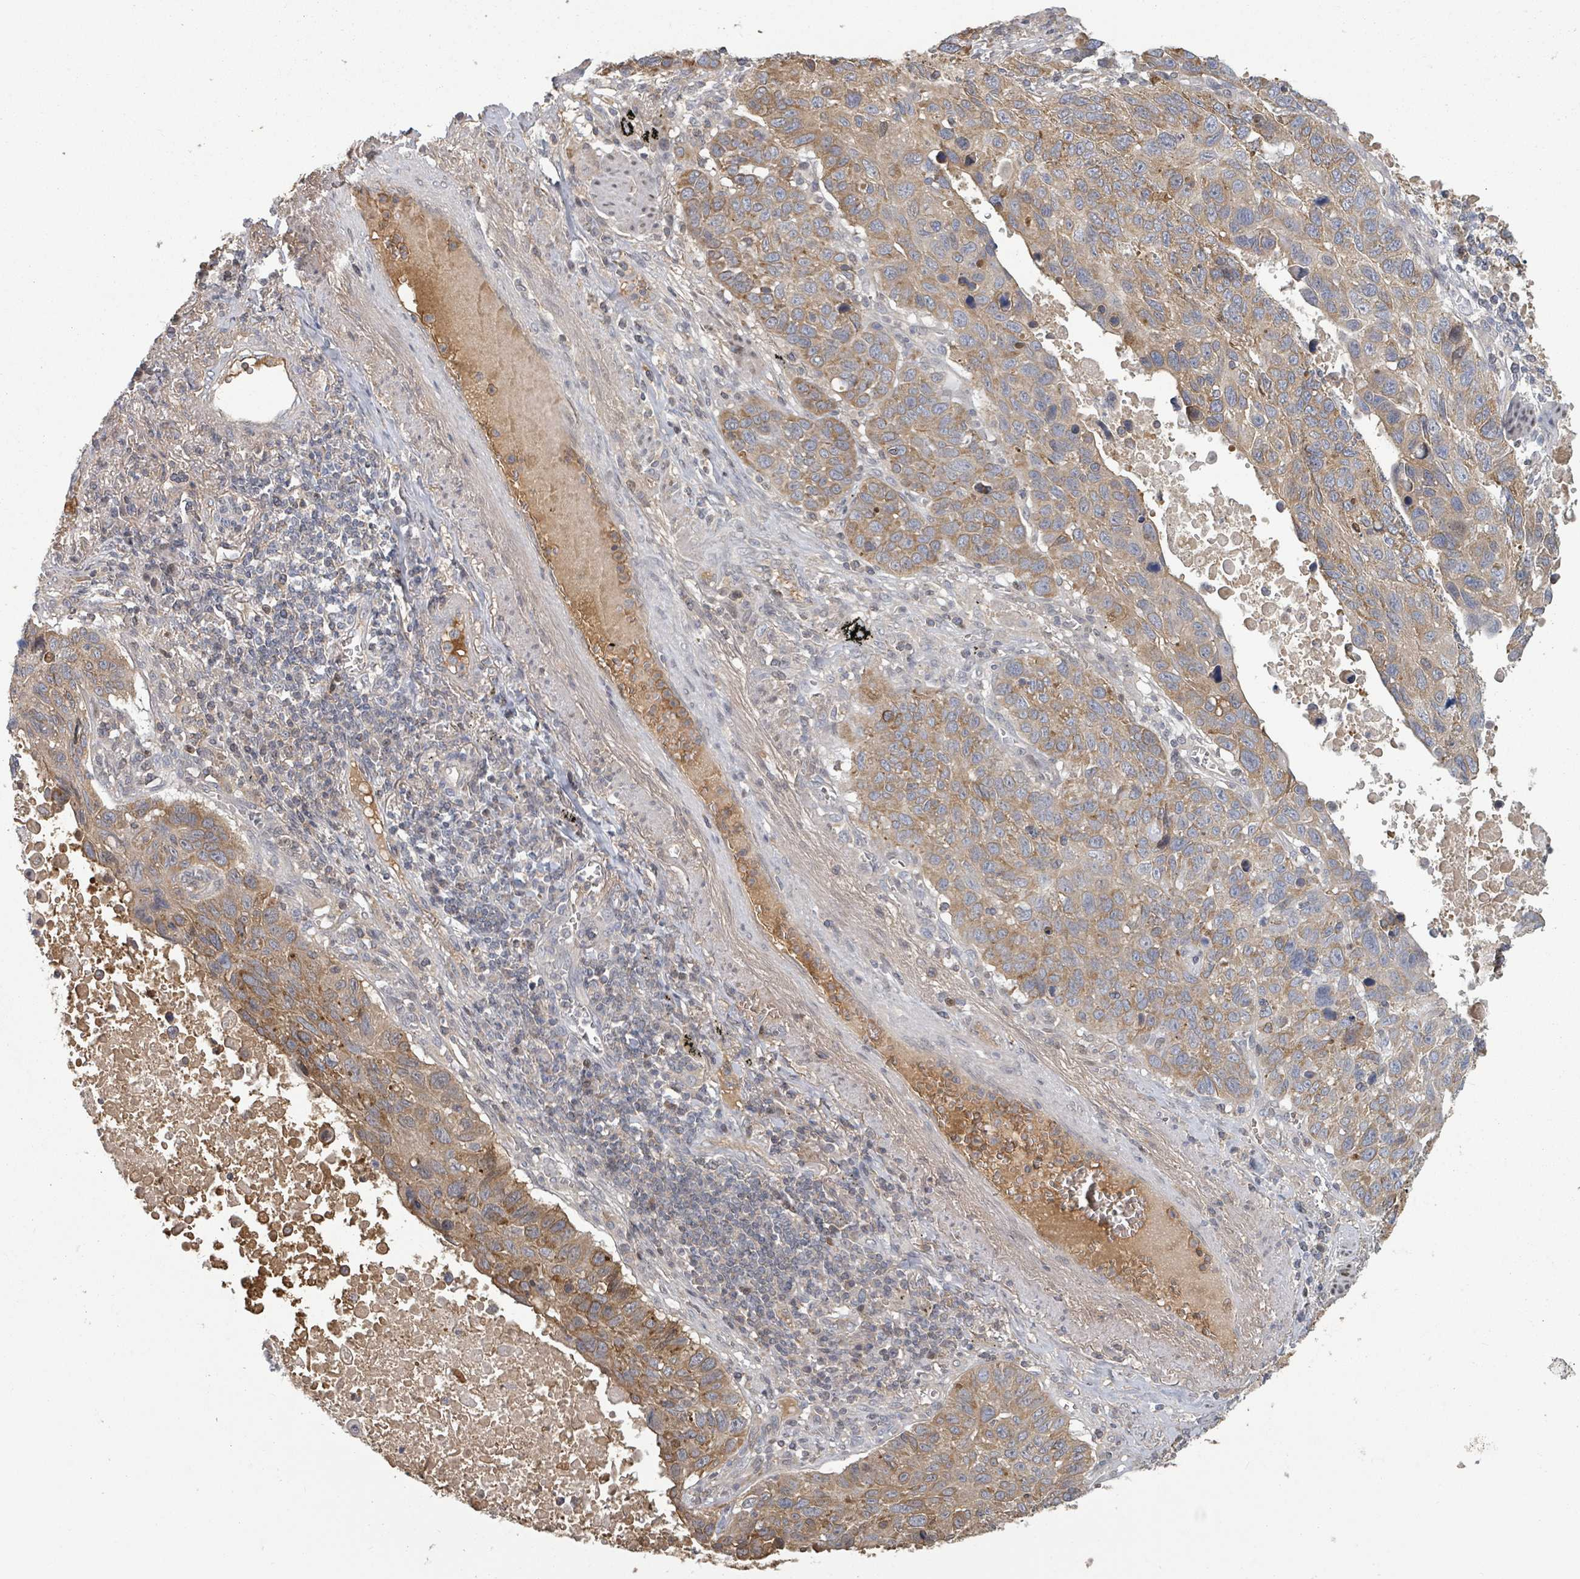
{"staining": {"intensity": "moderate", "quantity": ">75%", "location": "cytoplasmic/membranous"}, "tissue": "lung cancer", "cell_type": "Tumor cells", "image_type": "cancer", "snomed": [{"axis": "morphology", "description": "Squamous cell carcinoma, NOS"}, {"axis": "topography", "description": "Lung"}], "caption": "Protein expression analysis of lung cancer (squamous cell carcinoma) demonstrates moderate cytoplasmic/membranous positivity in about >75% of tumor cells. Immunohistochemistry stains the protein in brown and the nuclei are stained blue.", "gene": "GABBR1", "patient": {"sex": "male", "age": 66}}